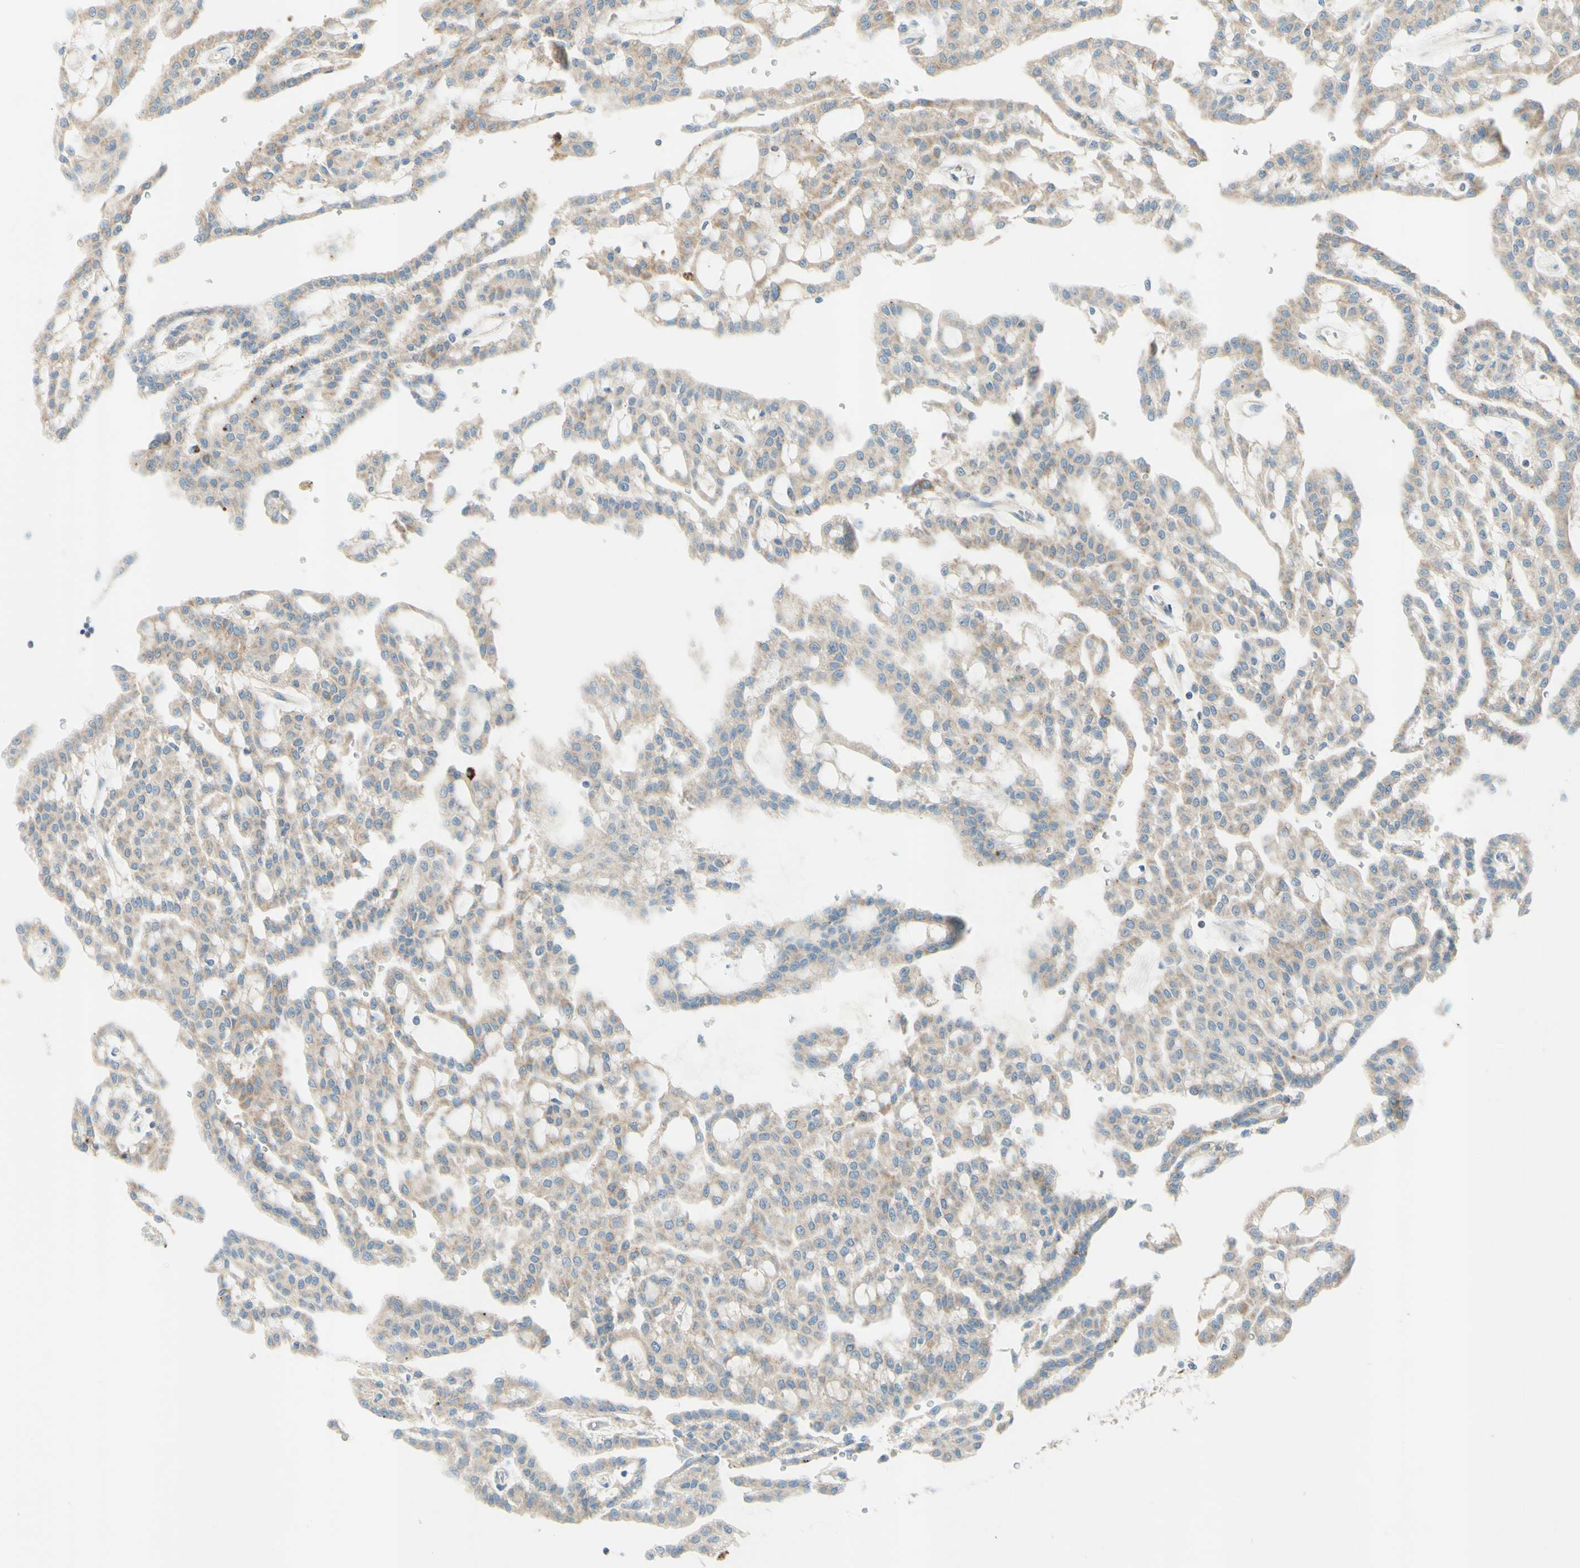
{"staining": {"intensity": "weak", "quantity": ">75%", "location": "cytoplasmic/membranous"}, "tissue": "renal cancer", "cell_type": "Tumor cells", "image_type": "cancer", "snomed": [{"axis": "morphology", "description": "Adenocarcinoma, NOS"}, {"axis": "topography", "description": "Kidney"}], "caption": "A brown stain highlights weak cytoplasmic/membranous staining of a protein in human renal cancer tumor cells. (DAB = brown stain, brightfield microscopy at high magnification).", "gene": "ARMC10", "patient": {"sex": "male", "age": 63}}